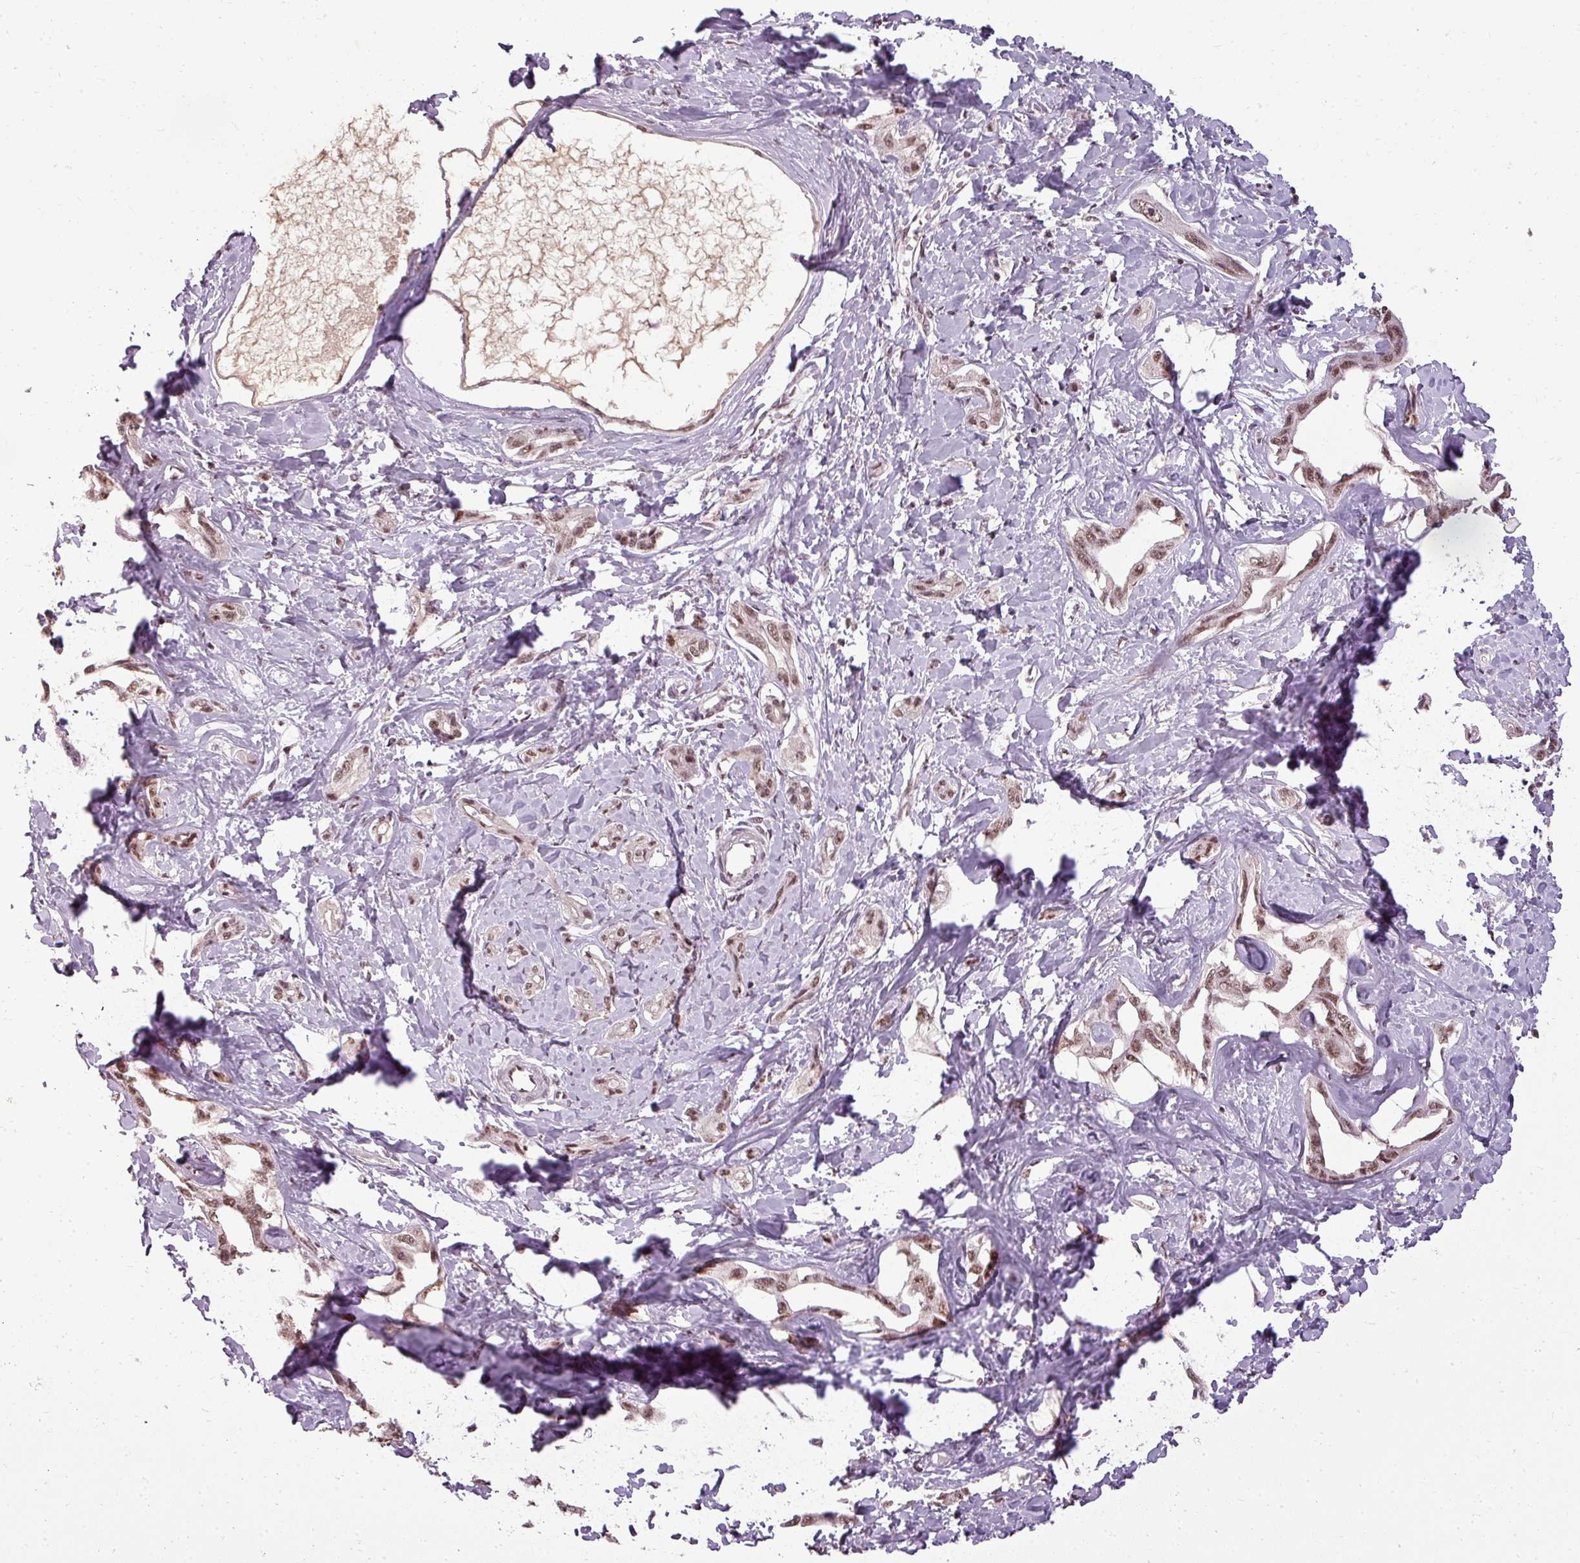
{"staining": {"intensity": "moderate", "quantity": ">75%", "location": "nuclear"}, "tissue": "liver cancer", "cell_type": "Tumor cells", "image_type": "cancer", "snomed": [{"axis": "morphology", "description": "Cholangiocarcinoma"}, {"axis": "topography", "description": "Liver"}], "caption": "IHC (DAB) staining of liver cancer reveals moderate nuclear protein staining in about >75% of tumor cells. (brown staining indicates protein expression, while blue staining denotes nuclei).", "gene": "BCAS3", "patient": {"sex": "male", "age": 59}}